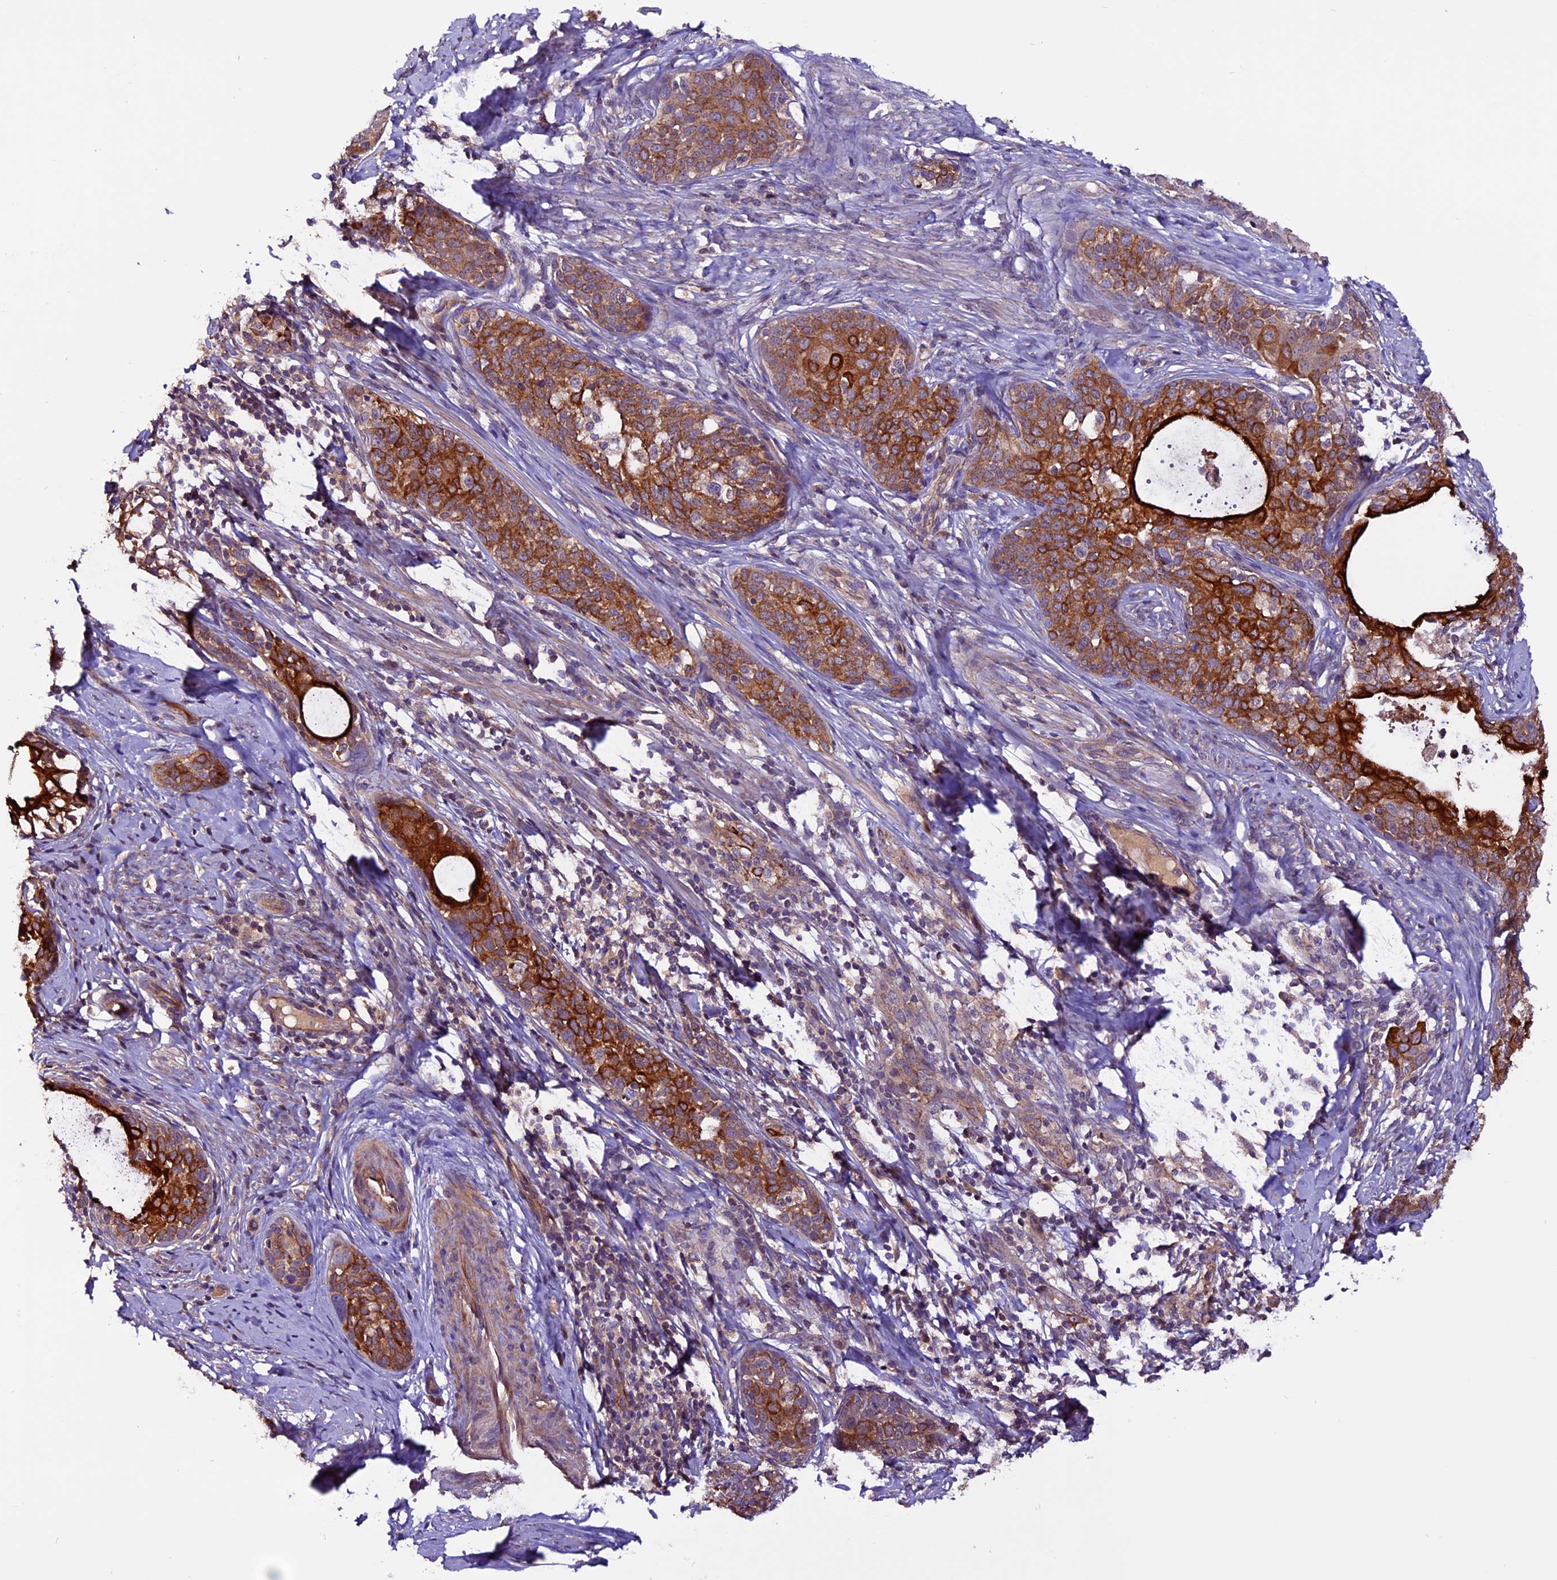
{"staining": {"intensity": "strong", "quantity": ">75%", "location": "cytoplasmic/membranous"}, "tissue": "cervical cancer", "cell_type": "Tumor cells", "image_type": "cancer", "snomed": [{"axis": "morphology", "description": "Squamous cell carcinoma, NOS"}, {"axis": "morphology", "description": "Adenocarcinoma, NOS"}, {"axis": "topography", "description": "Cervix"}], "caption": "Protein staining of squamous cell carcinoma (cervical) tissue shows strong cytoplasmic/membranous expression in approximately >75% of tumor cells. (Brightfield microscopy of DAB IHC at high magnification).", "gene": "RINL", "patient": {"sex": "female", "age": 52}}